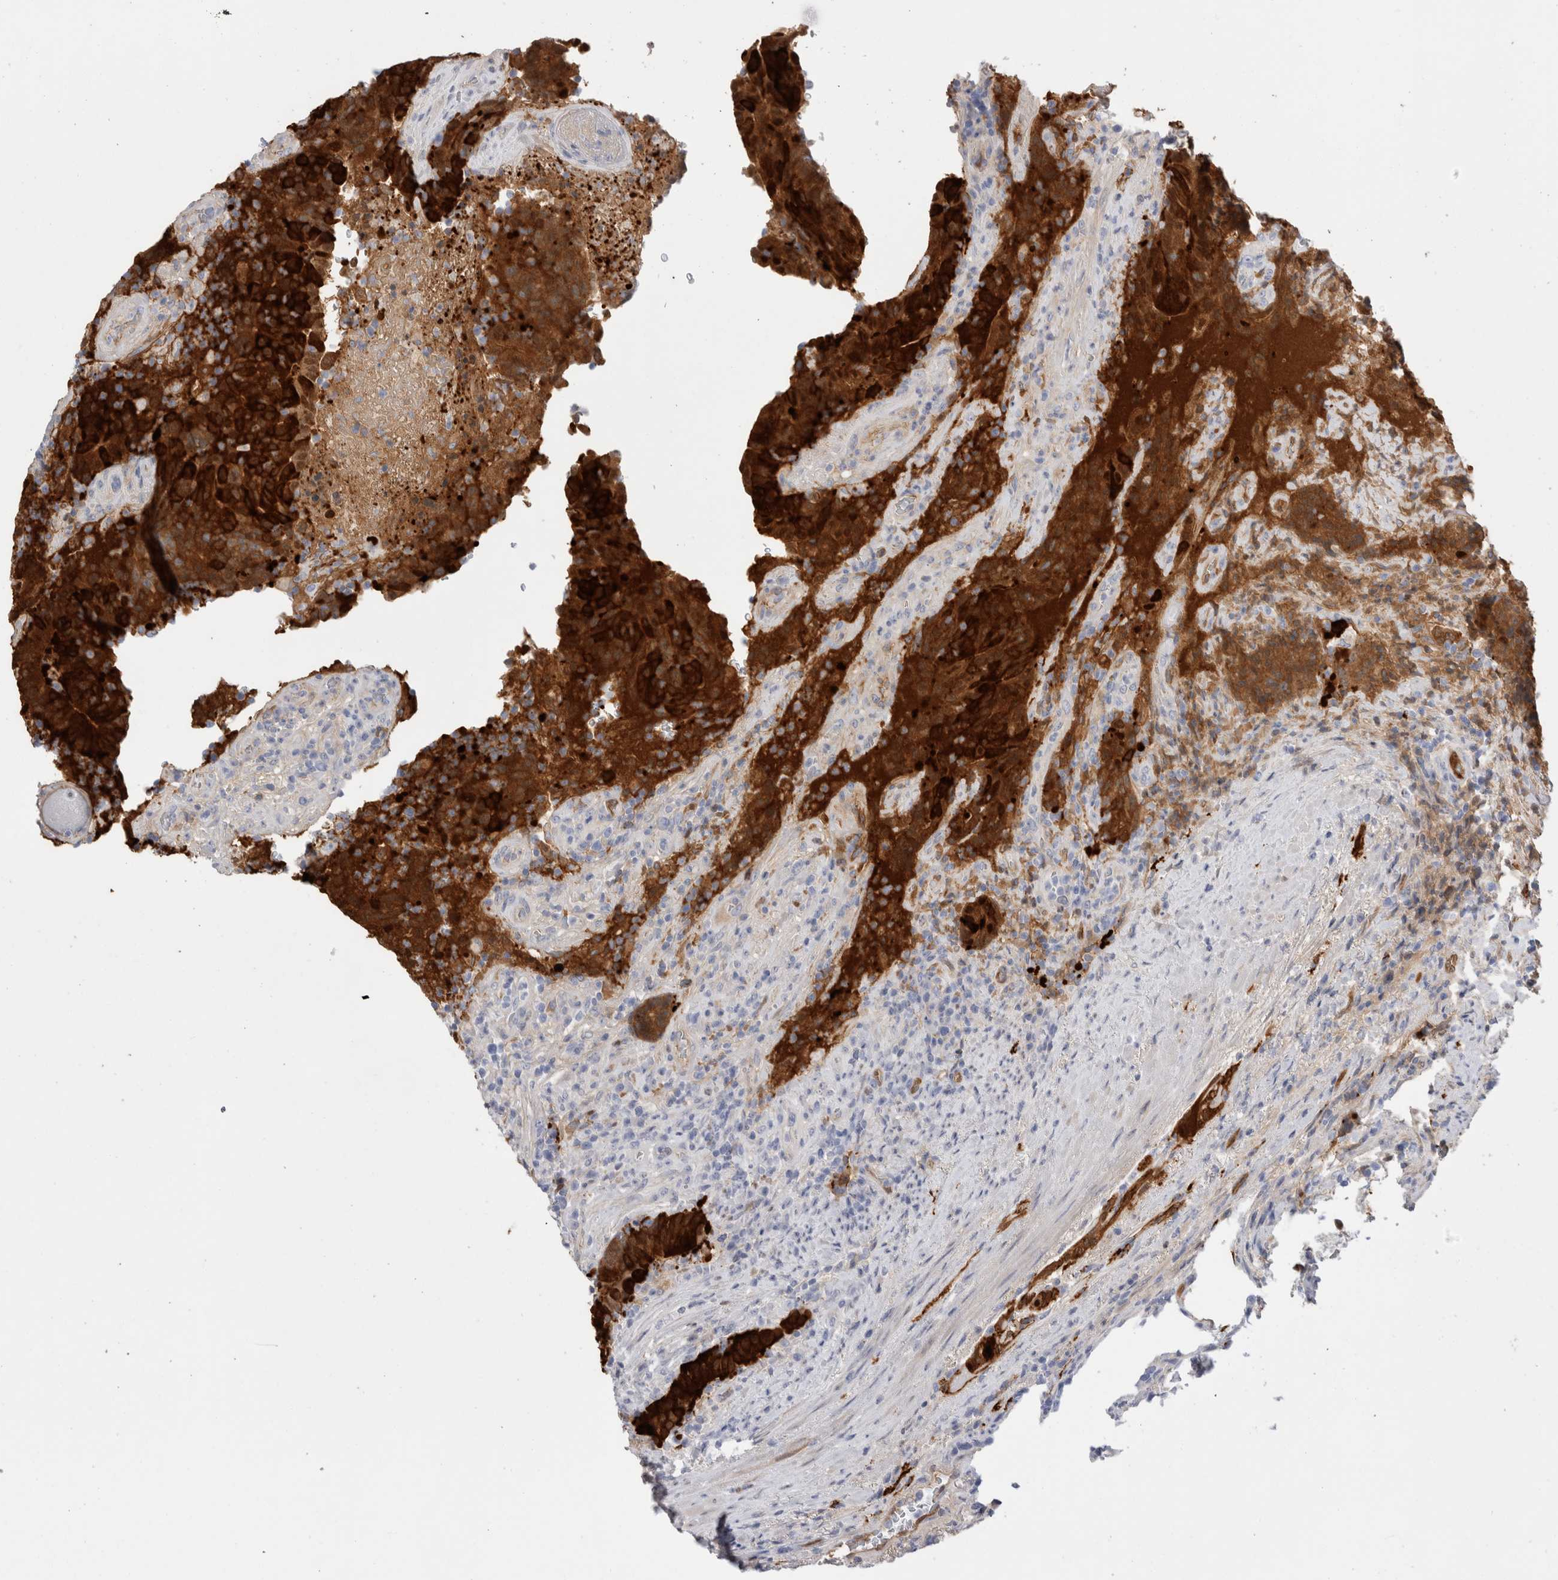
{"staining": {"intensity": "strong", "quantity": ">75%", "location": "cytoplasmic/membranous"}, "tissue": "colorectal cancer", "cell_type": "Tumor cells", "image_type": "cancer", "snomed": [{"axis": "morphology", "description": "Normal tissue, NOS"}, {"axis": "morphology", "description": "Adenocarcinoma, NOS"}, {"axis": "topography", "description": "Colon"}], "caption": "Colorectal cancer (adenocarcinoma) tissue shows strong cytoplasmic/membranous expression in about >75% of tumor cells, visualized by immunohistochemistry.", "gene": "NAPEPLD", "patient": {"sex": "female", "age": 75}}